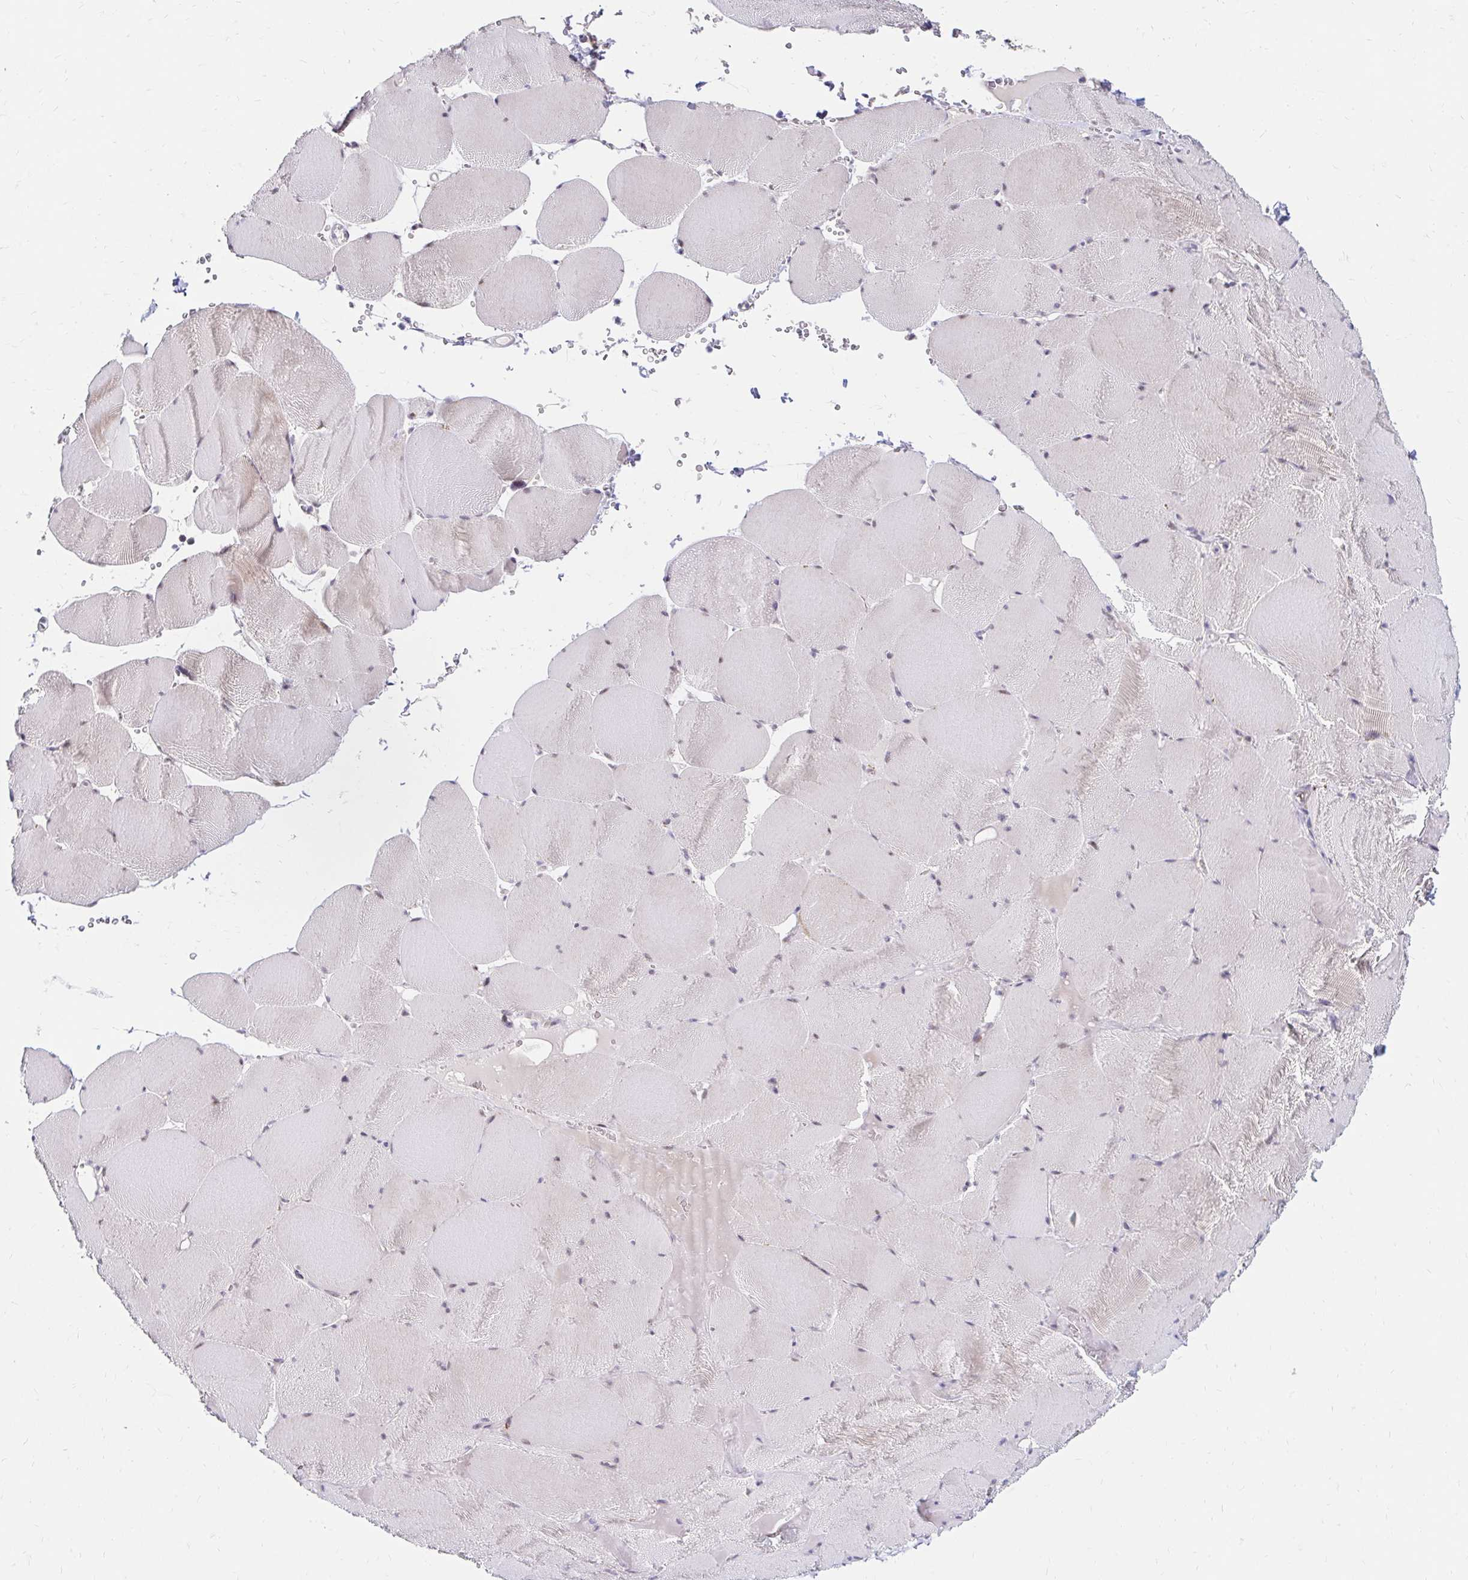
{"staining": {"intensity": "negative", "quantity": "none", "location": "none"}, "tissue": "skeletal muscle", "cell_type": "Myocytes", "image_type": "normal", "snomed": [{"axis": "morphology", "description": "Normal tissue, NOS"}, {"axis": "topography", "description": "Skeletal muscle"}, {"axis": "topography", "description": "Head-Neck"}], "caption": "This is an immunohistochemistry (IHC) image of unremarkable skeletal muscle. There is no expression in myocytes.", "gene": "GUCY1A1", "patient": {"sex": "male", "age": 66}}